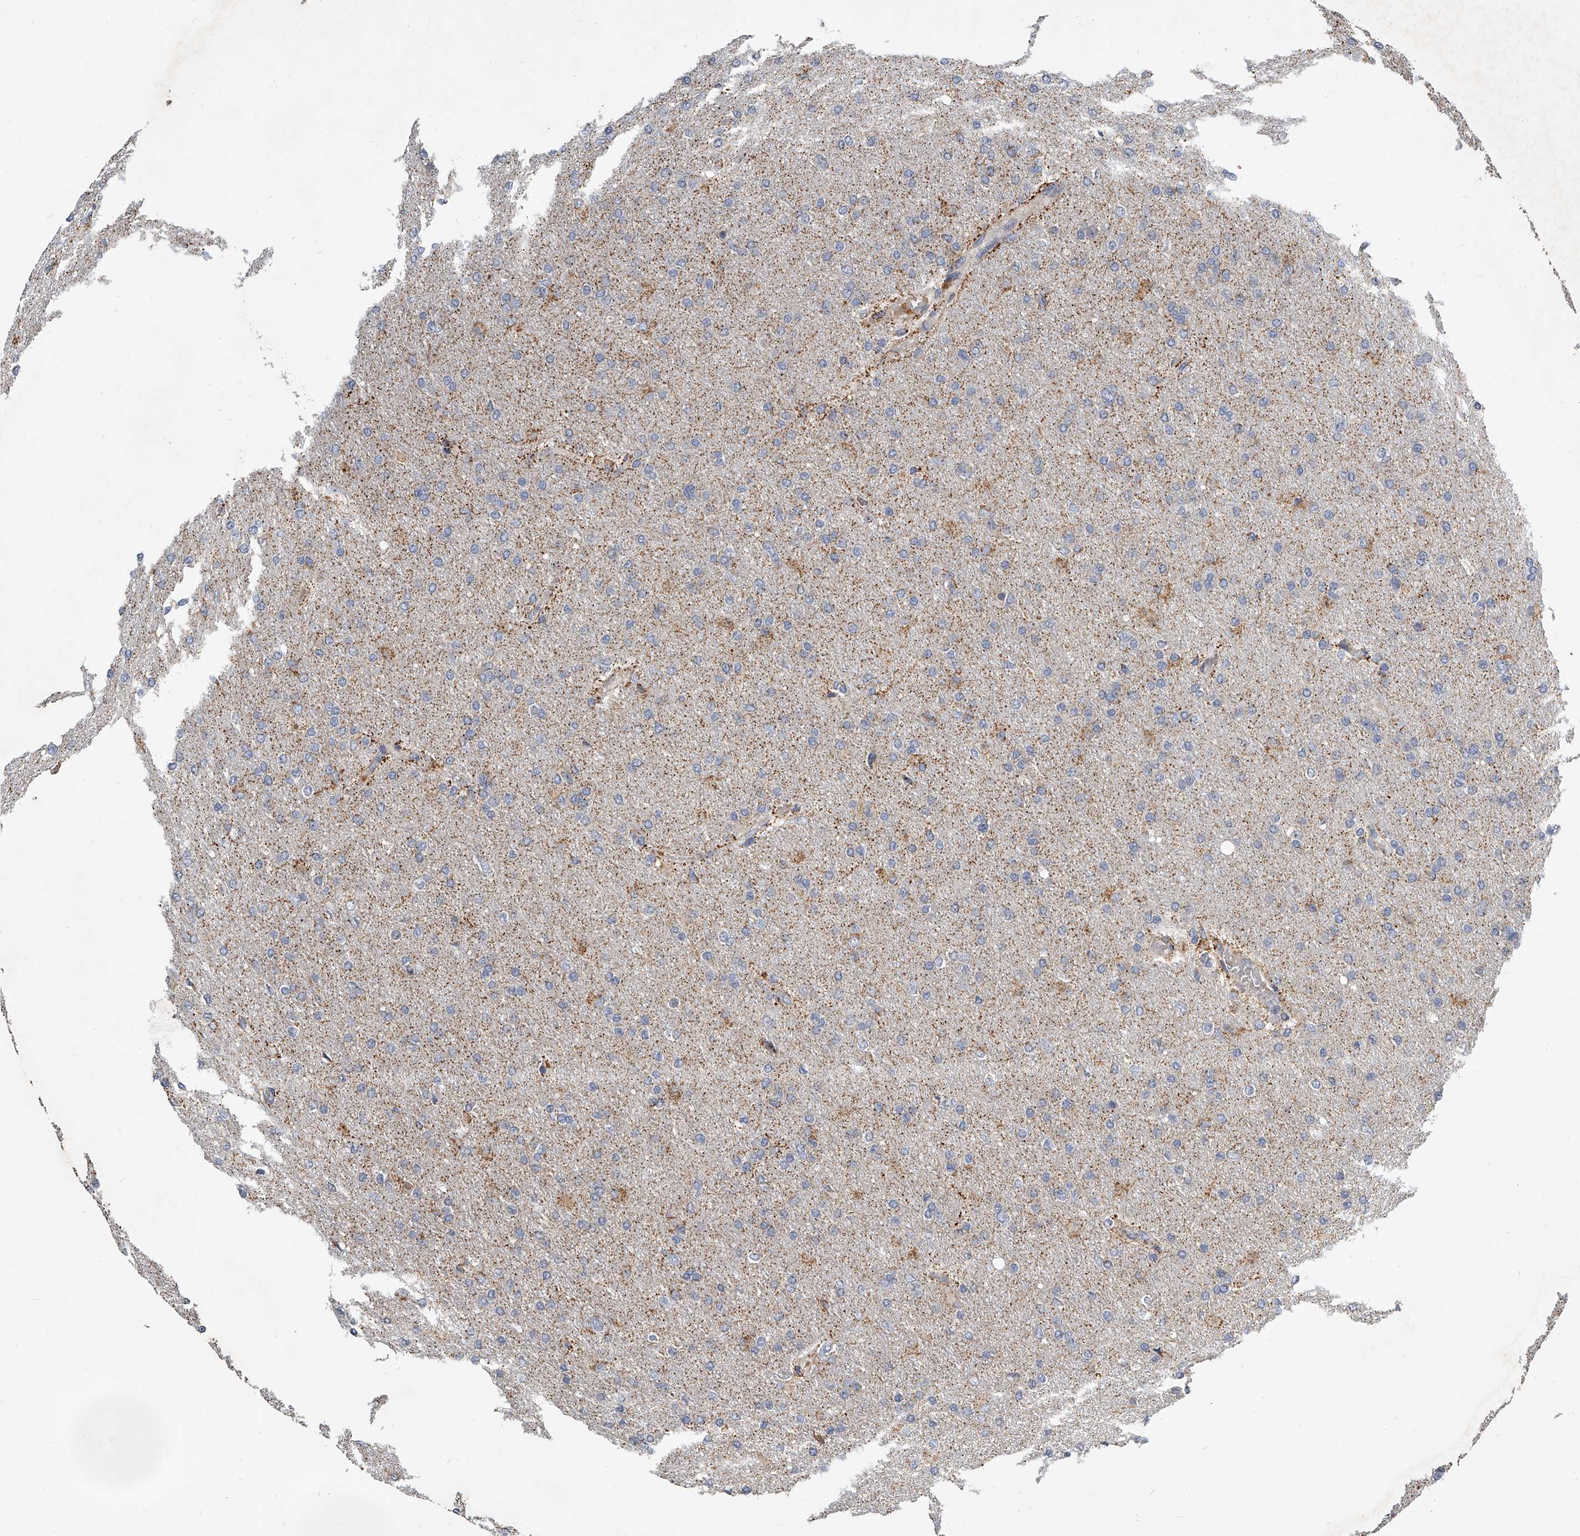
{"staining": {"intensity": "negative", "quantity": "none", "location": "none"}, "tissue": "glioma", "cell_type": "Tumor cells", "image_type": "cancer", "snomed": [{"axis": "morphology", "description": "Glioma, malignant, High grade"}, {"axis": "topography", "description": "Cerebral cortex"}], "caption": "Immunohistochemistry (IHC) photomicrograph of human glioma stained for a protein (brown), which exhibits no expression in tumor cells.", "gene": "KLHL7", "patient": {"sex": "female", "age": 36}}